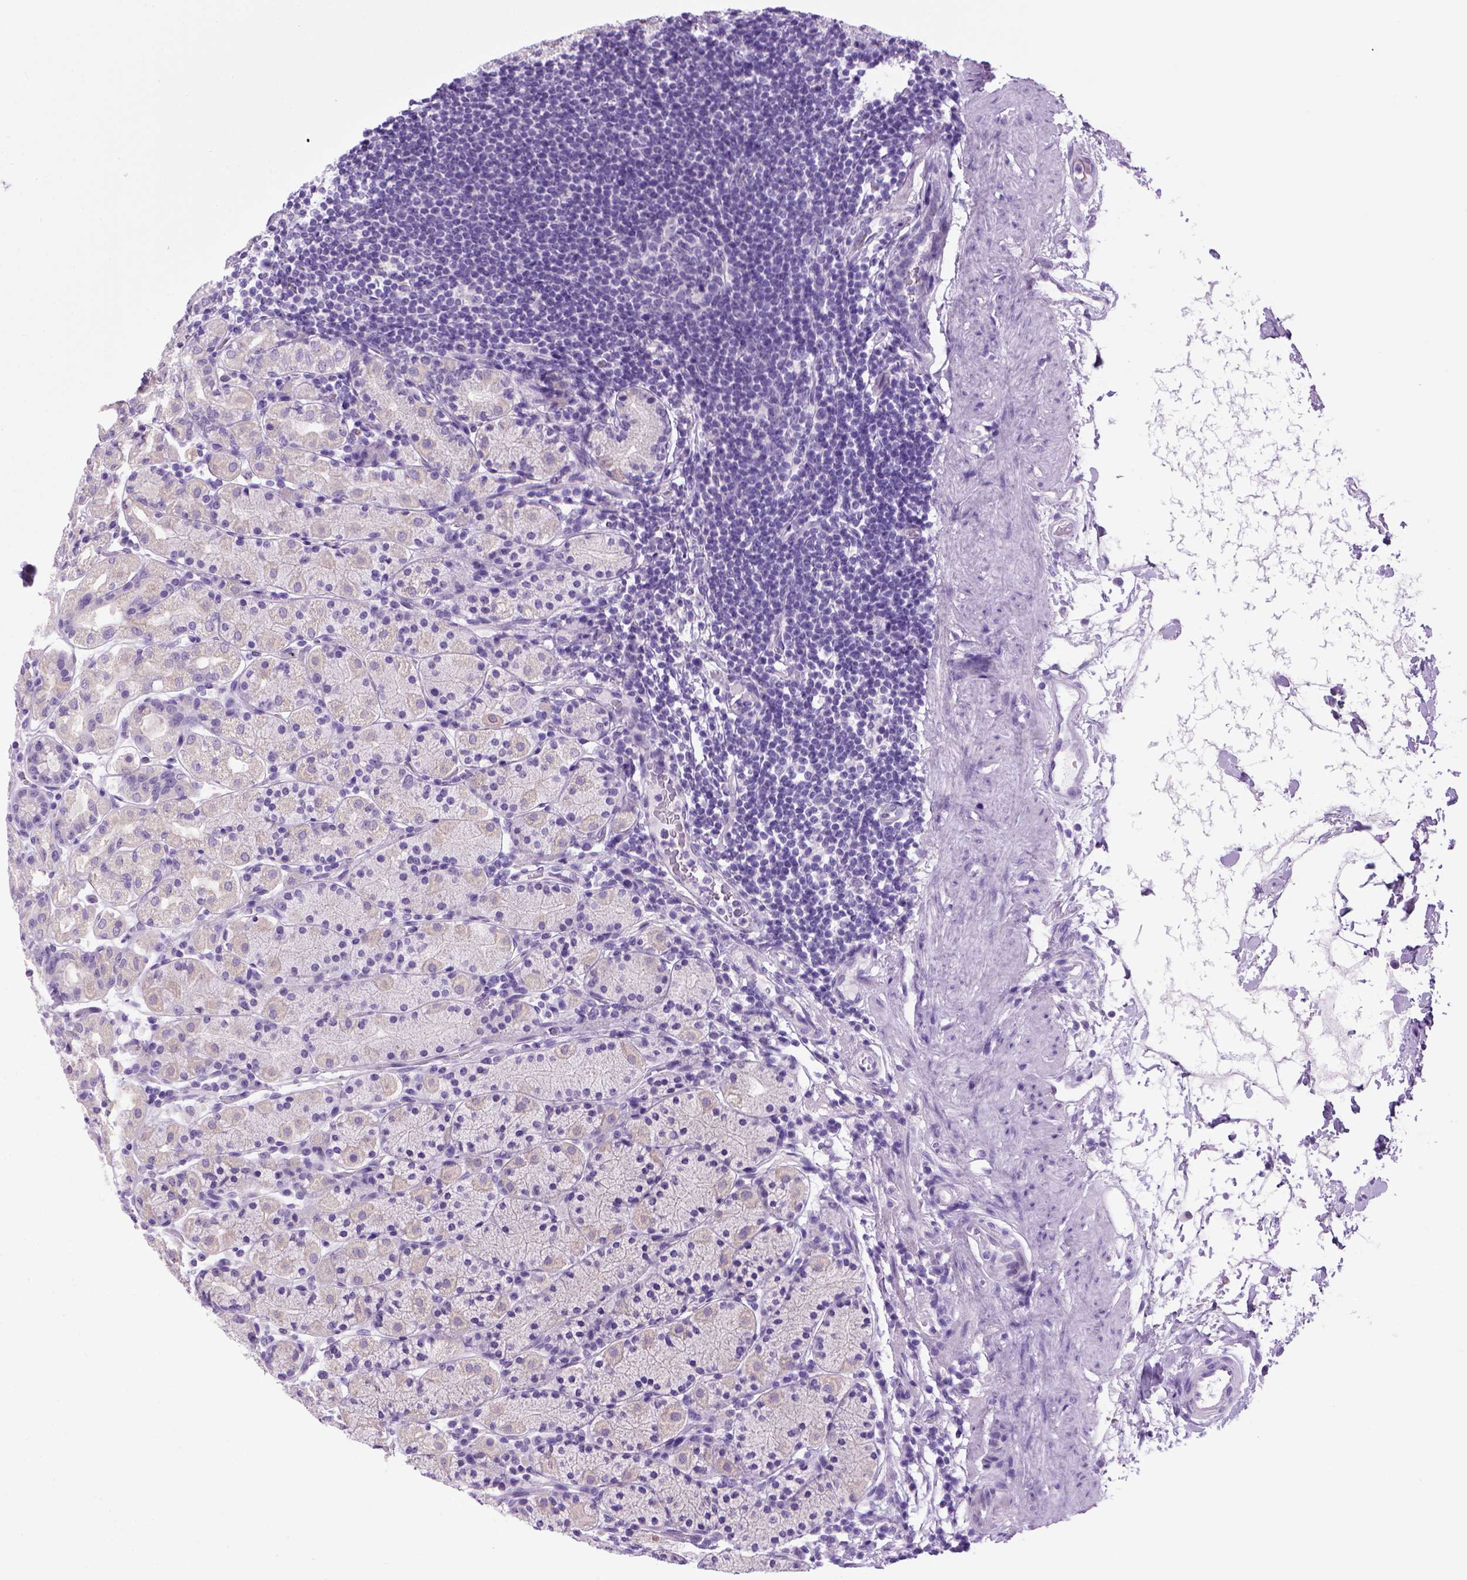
{"staining": {"intensity": "negative", "quantity": "none", "location": "none"}, "tissue": "stomach", "cell_type": "Glandular cells", "image_type": "normal", "snomed": [{"axis": "morphology", "description": "Normal tissue, NOS"}, {"axis": "topography", "description": "Stomach, upper"}, {"axis": "topography", "description": "Stomach"}], "caption": "The image demonstrates no staining of glandular cells in benign stomach. (Immunohistochemistry, brightfield microscopy, high magnification).", "gene": "SGCG", "patient": {"sex": "male", "age": 62}}